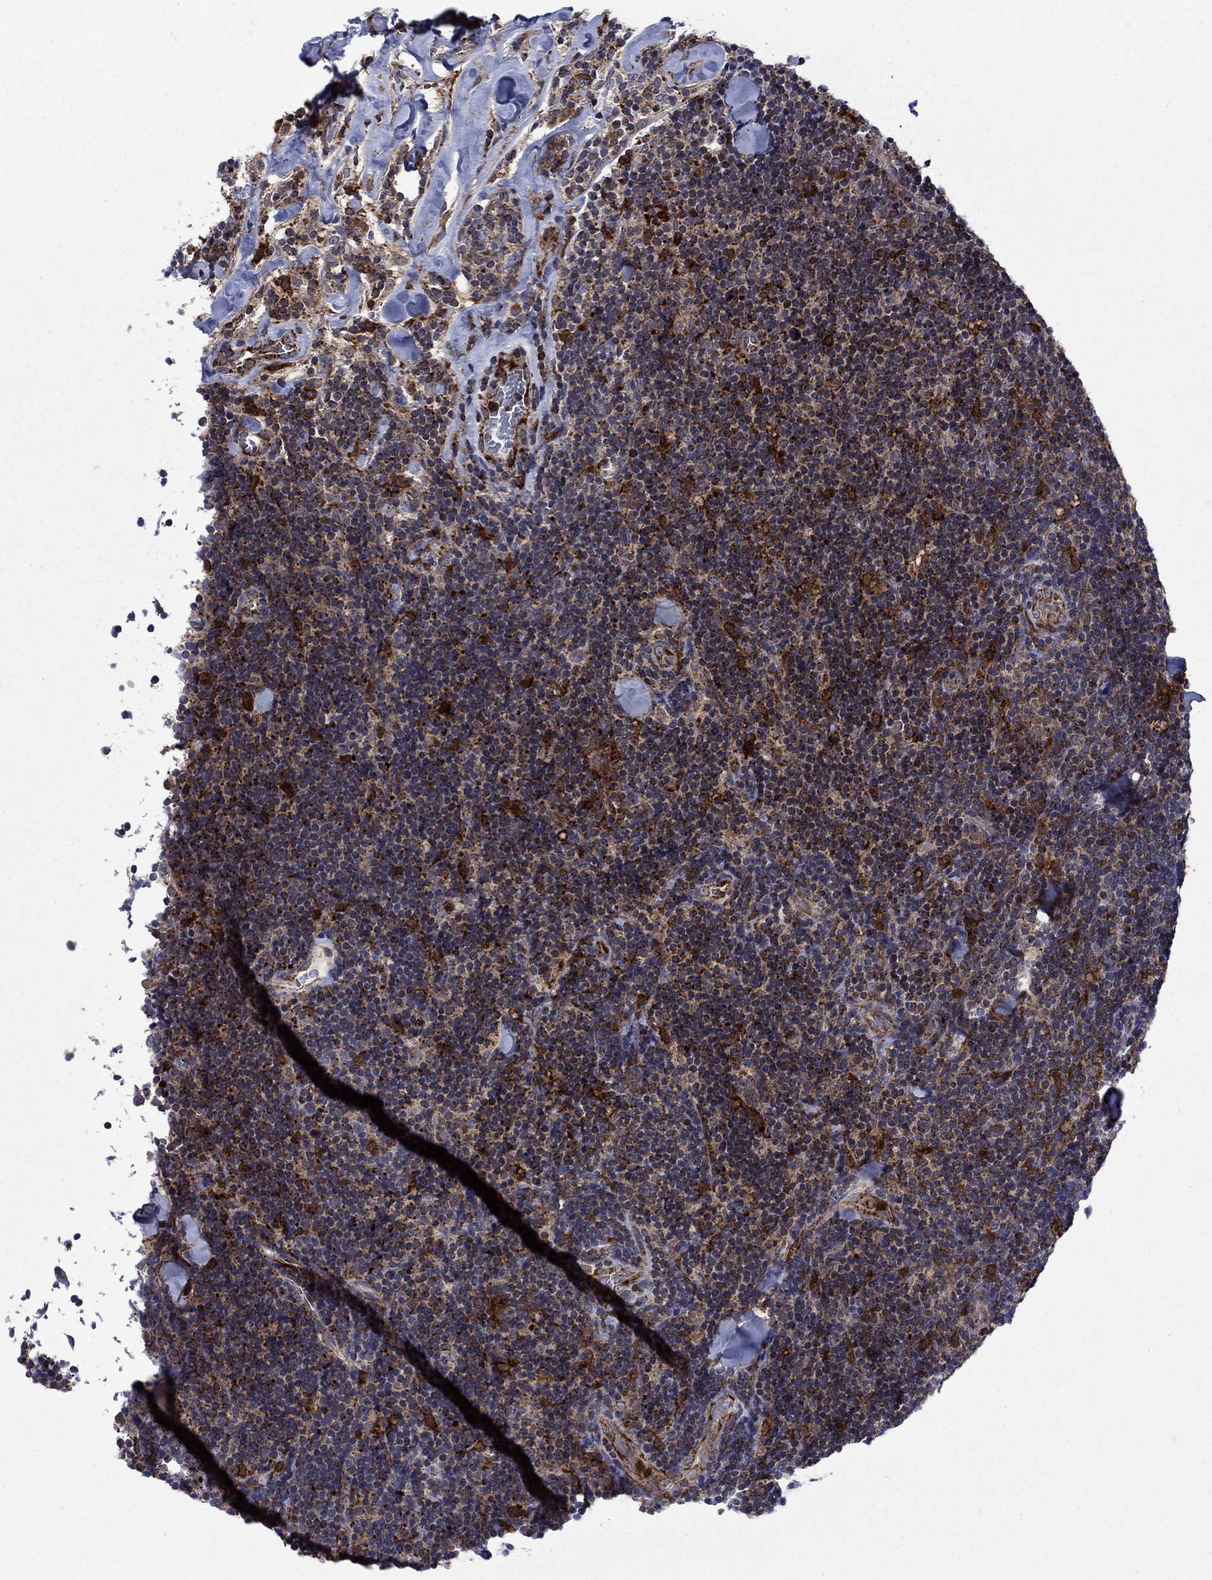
{"staining": {"intensity": "strong", "quantity": "<25%", "location": "cytoplasmic/membranous"}, "tissue": "lymphoma", "cell_type": "Tumor cells", "image_type": "cancer", "snomed": [{"axis": "morphology", "description": "Malignant lymphoma, non-Hodgkin's type, Low grade"}, {"axis": "topography", "description": "Lymph node"}], "caption": "Lymphoma tissue reveals strong cytoplasmic/membranous expression in about <25% of tumor cells, visualized by immunohistochemistry.", "gene": "RNF19B", "patient": {"sex": "female", "age": 56}}